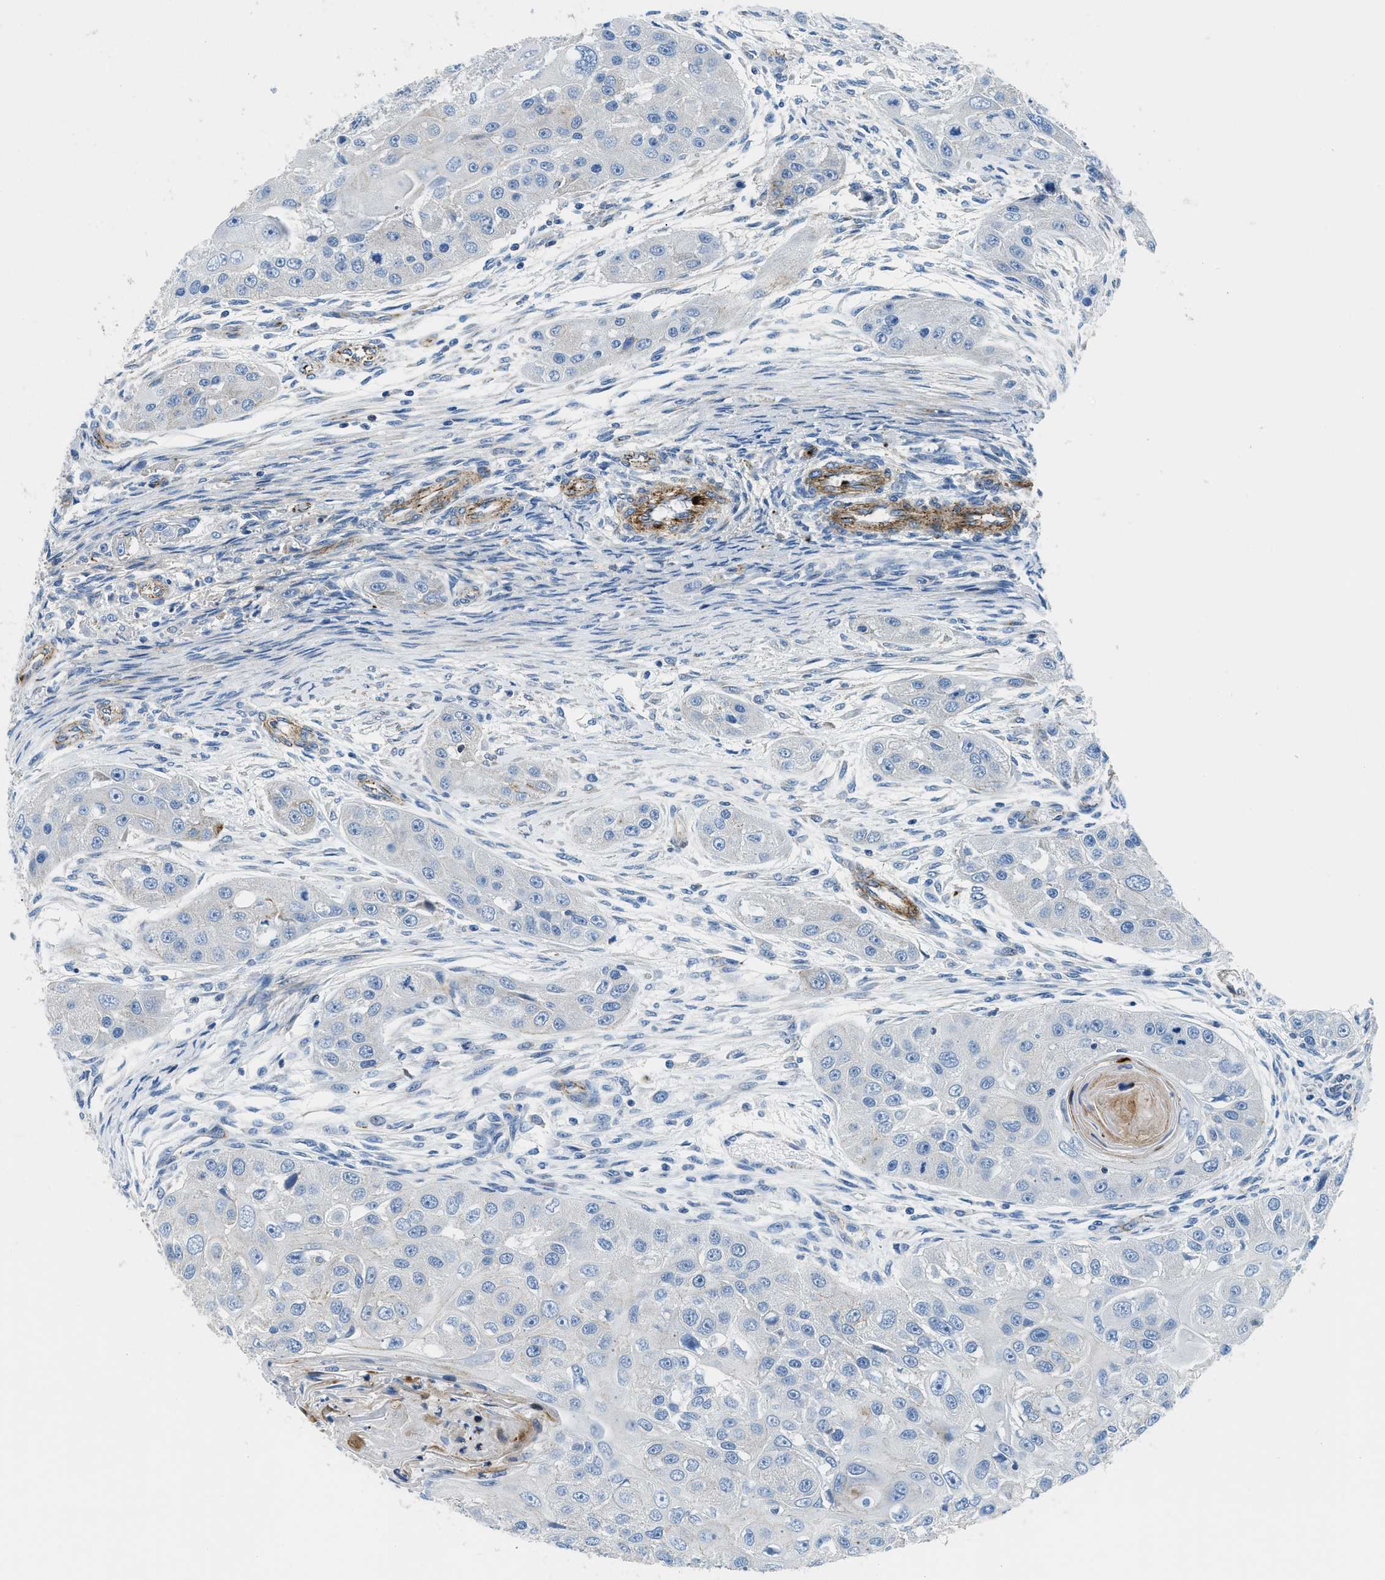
{"staining": {"intensity": "negative", "quantity": "none", "location": "none"}, "tissue": "head and neck cancer", "cell_type": "Tumor cells", "image_type": "cancer", "snomed": [{"axis": "morphology", "description": "Normal tissue, NOS"}, {"axis": "morphology", "description": "Squamous cell carcinoma, NOS"}, {"axis": "topography", "description": "Skeletal muscle"}, {"axis": "topography", "description": "Head-Neck"}], "caption": "Tumor cells show no significant protein expression in head and neck cancer.", "gene": "CUTA", "patient": {"sex": "male", "age": 51}}